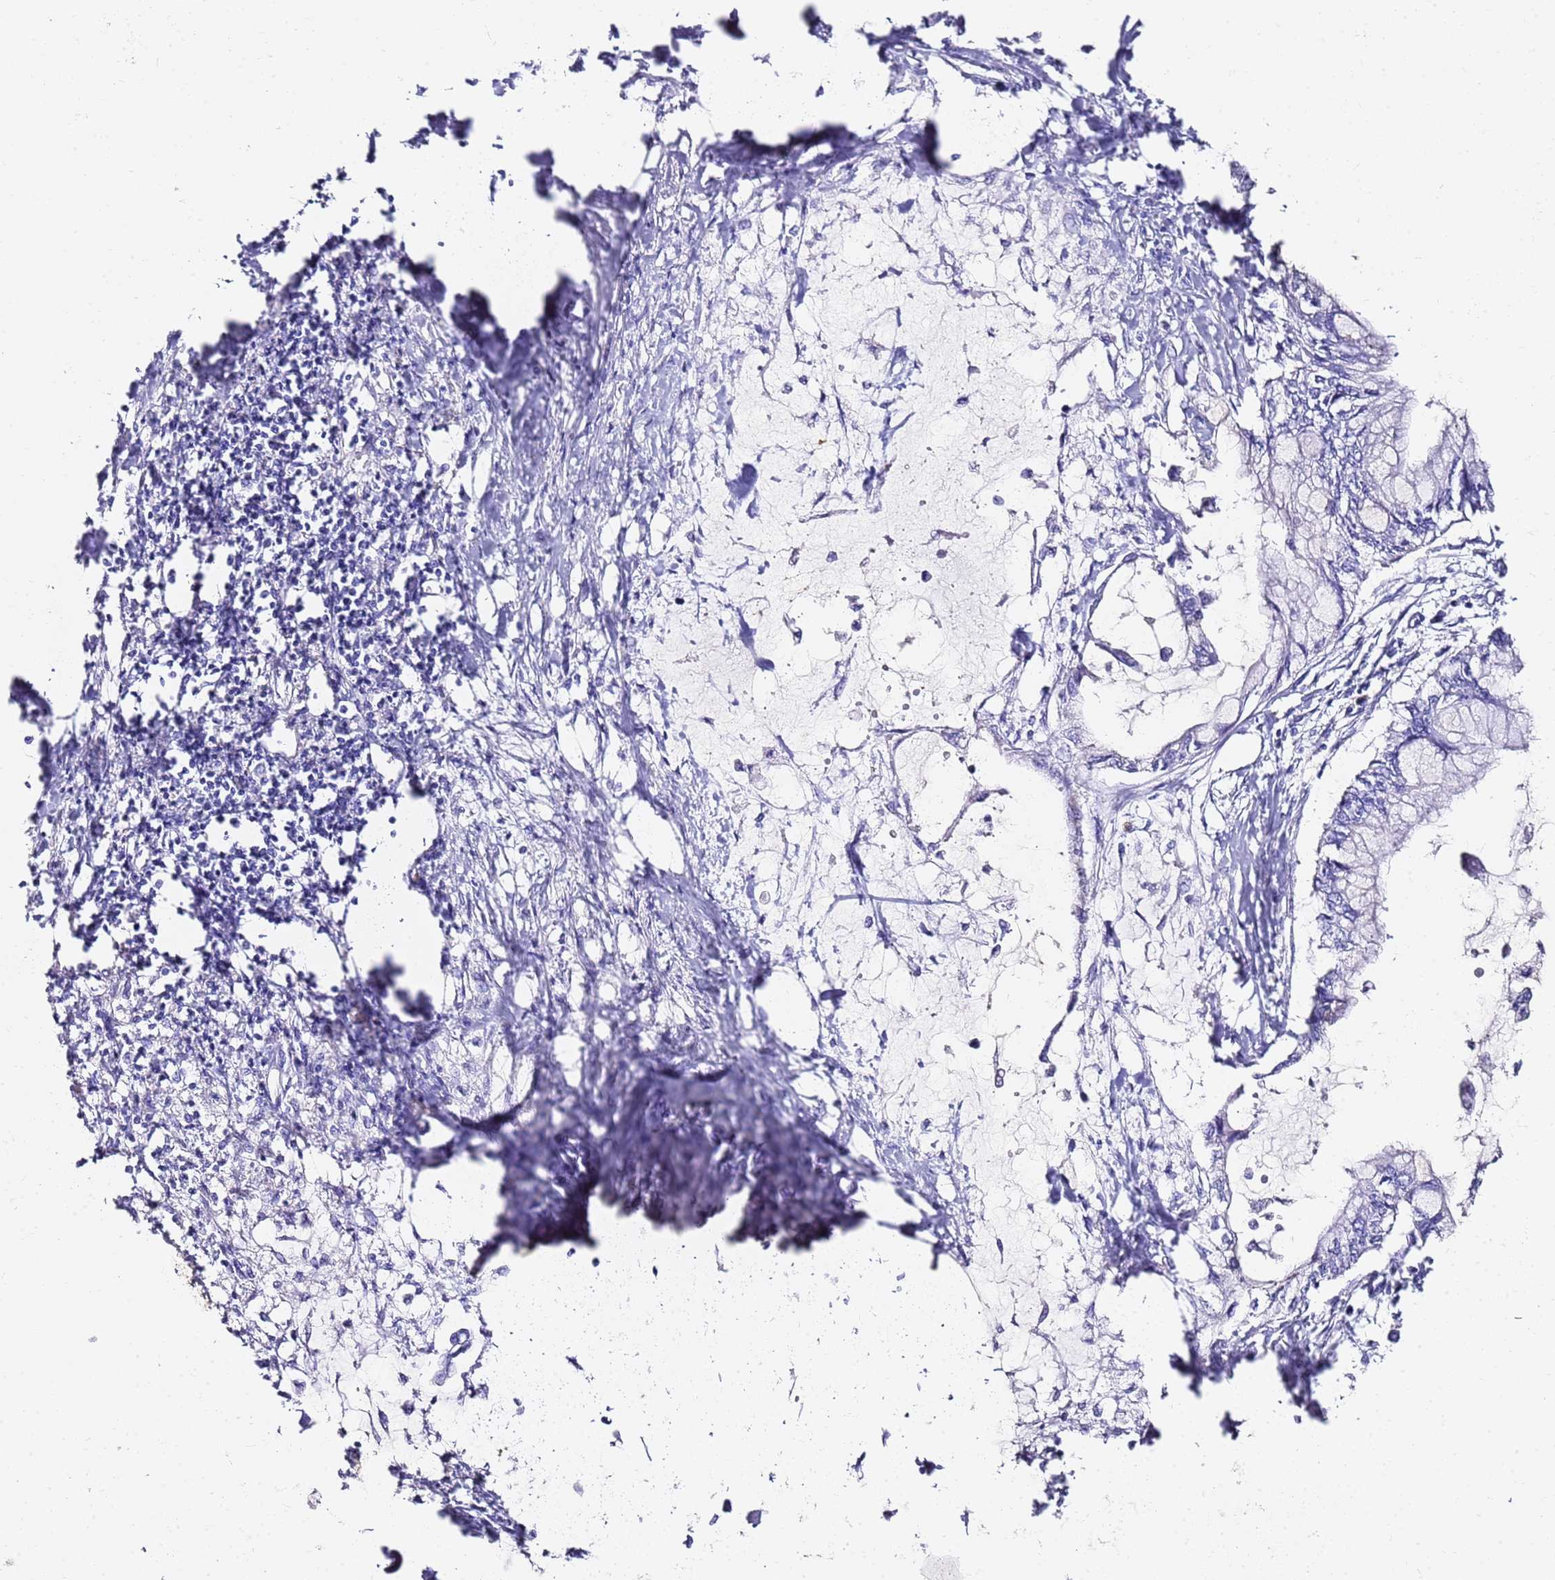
{"staining": {"intensity": "negative", "quantity": "none", "location": "none"}, "tissue": "pancreatic cancer", "cell_type": "Tumor cells", "image_type": "cancer", "snomed": [{"axis": "morphology", "description": "Adenocarcinoma, NOS"}, {"axis": "topography", "description": "Pancreas"}], "caption": "This is an immunohistochemistry (IHC) image of adenocarcinoma (pancreatic). There is no positivity in tumor cells.", "gene": "MYBPC3", "patient": {"sex": "male", "age": 48}}